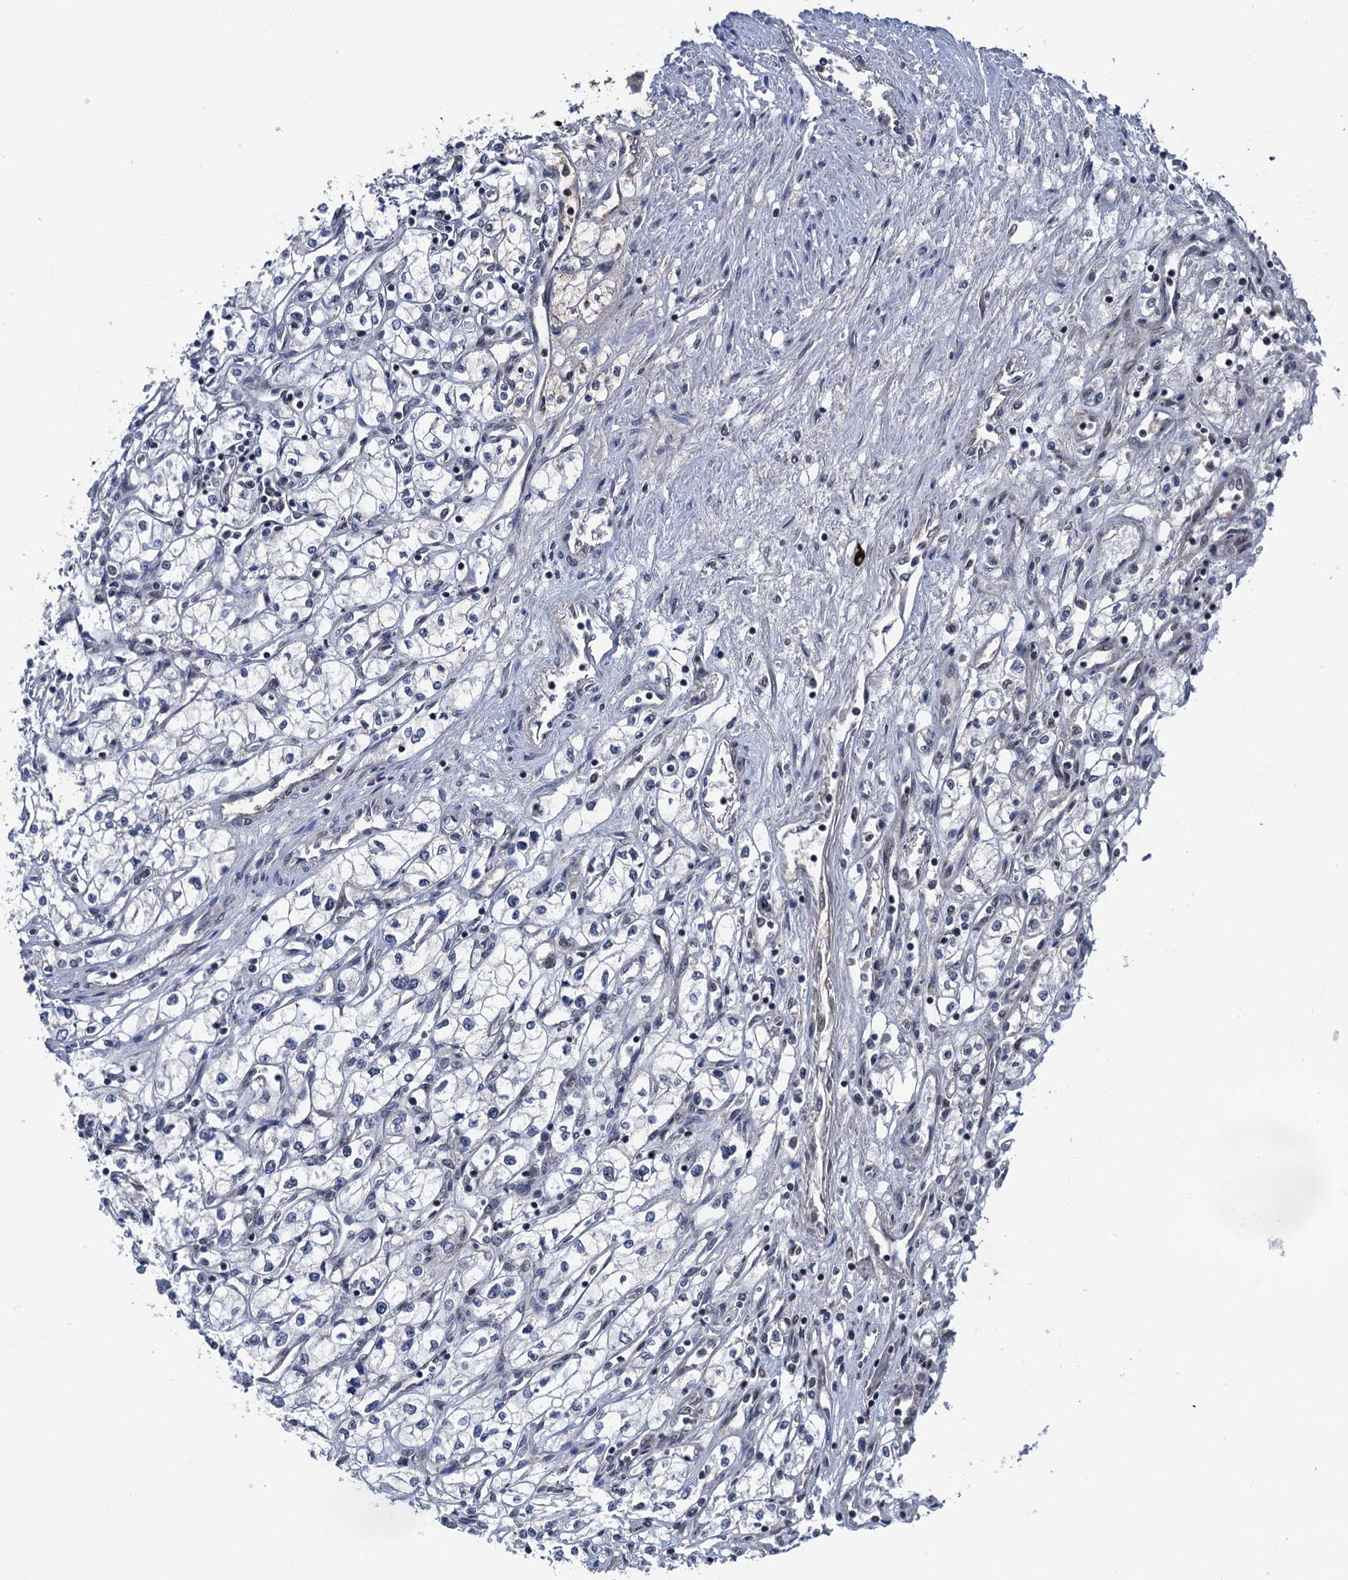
{"staining": {"intensity": "negative", "quantity": "none", "location": "none"}, "tissue": "renal cancer", "cell_type": "Tumor cells", "image_type": "cancer", "snomed": [{"axis": "morphology", "description": "Adenocarcinoma, NOS"}, {"axis": "topography", "description": "Kidney"}], "caption": "Immunohistochemistry (IHC) image of neoplastic tissue: human adenocarcinoma (renal) stained with DAB (3,3'-diaminobenzidine) reveals no significant protein staining in tumor cells. (DAB IHC, high magnification).", "gene": "RASSF4", "patient": {"sex": "male", "age": 59}}